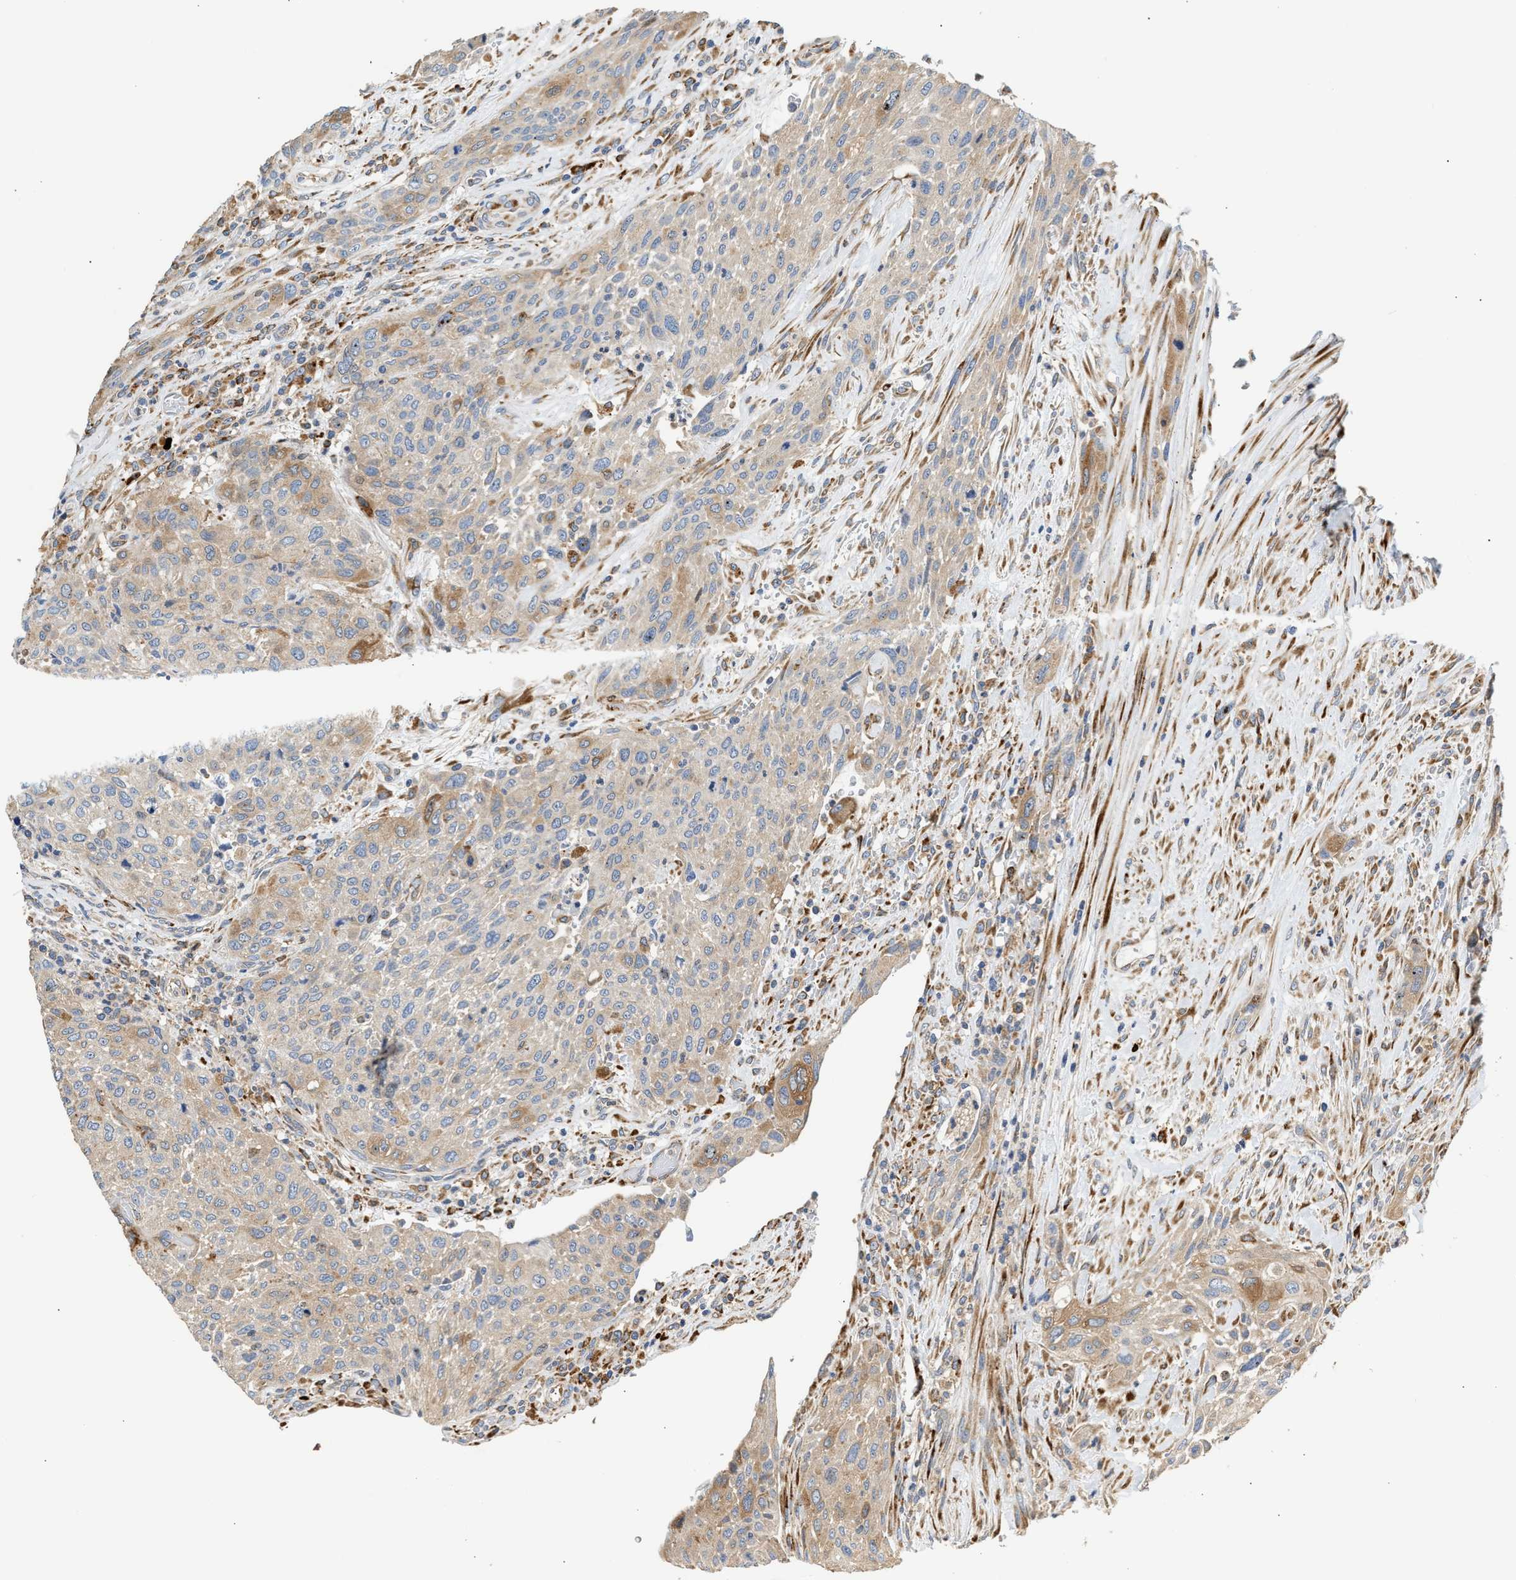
{"staining": {"intensity": "moderate", "quantity": "<25%", "location": "cytoplasmic/membranous"}, "tissue": "urothelial cancer", "cell_type": "Tumor cells", "image_type": "cancer", "snomed": [{"axis": "morphology", "description": "Urothelial carcinoma, Low grade"}, {"axis": "morphology", "description": "Urothelial carcinoma, High grade"}, {"axis": "topography", "description": "Urinary bladder"}], "caption": "This is an image of immunohistochemistry staining of urothelial cancer, which shows moderate expression in the cytoplasmic/membranous of tumor cells.", "gene": "AMZ1", "patient": {"sex": "male", "age": 35}}